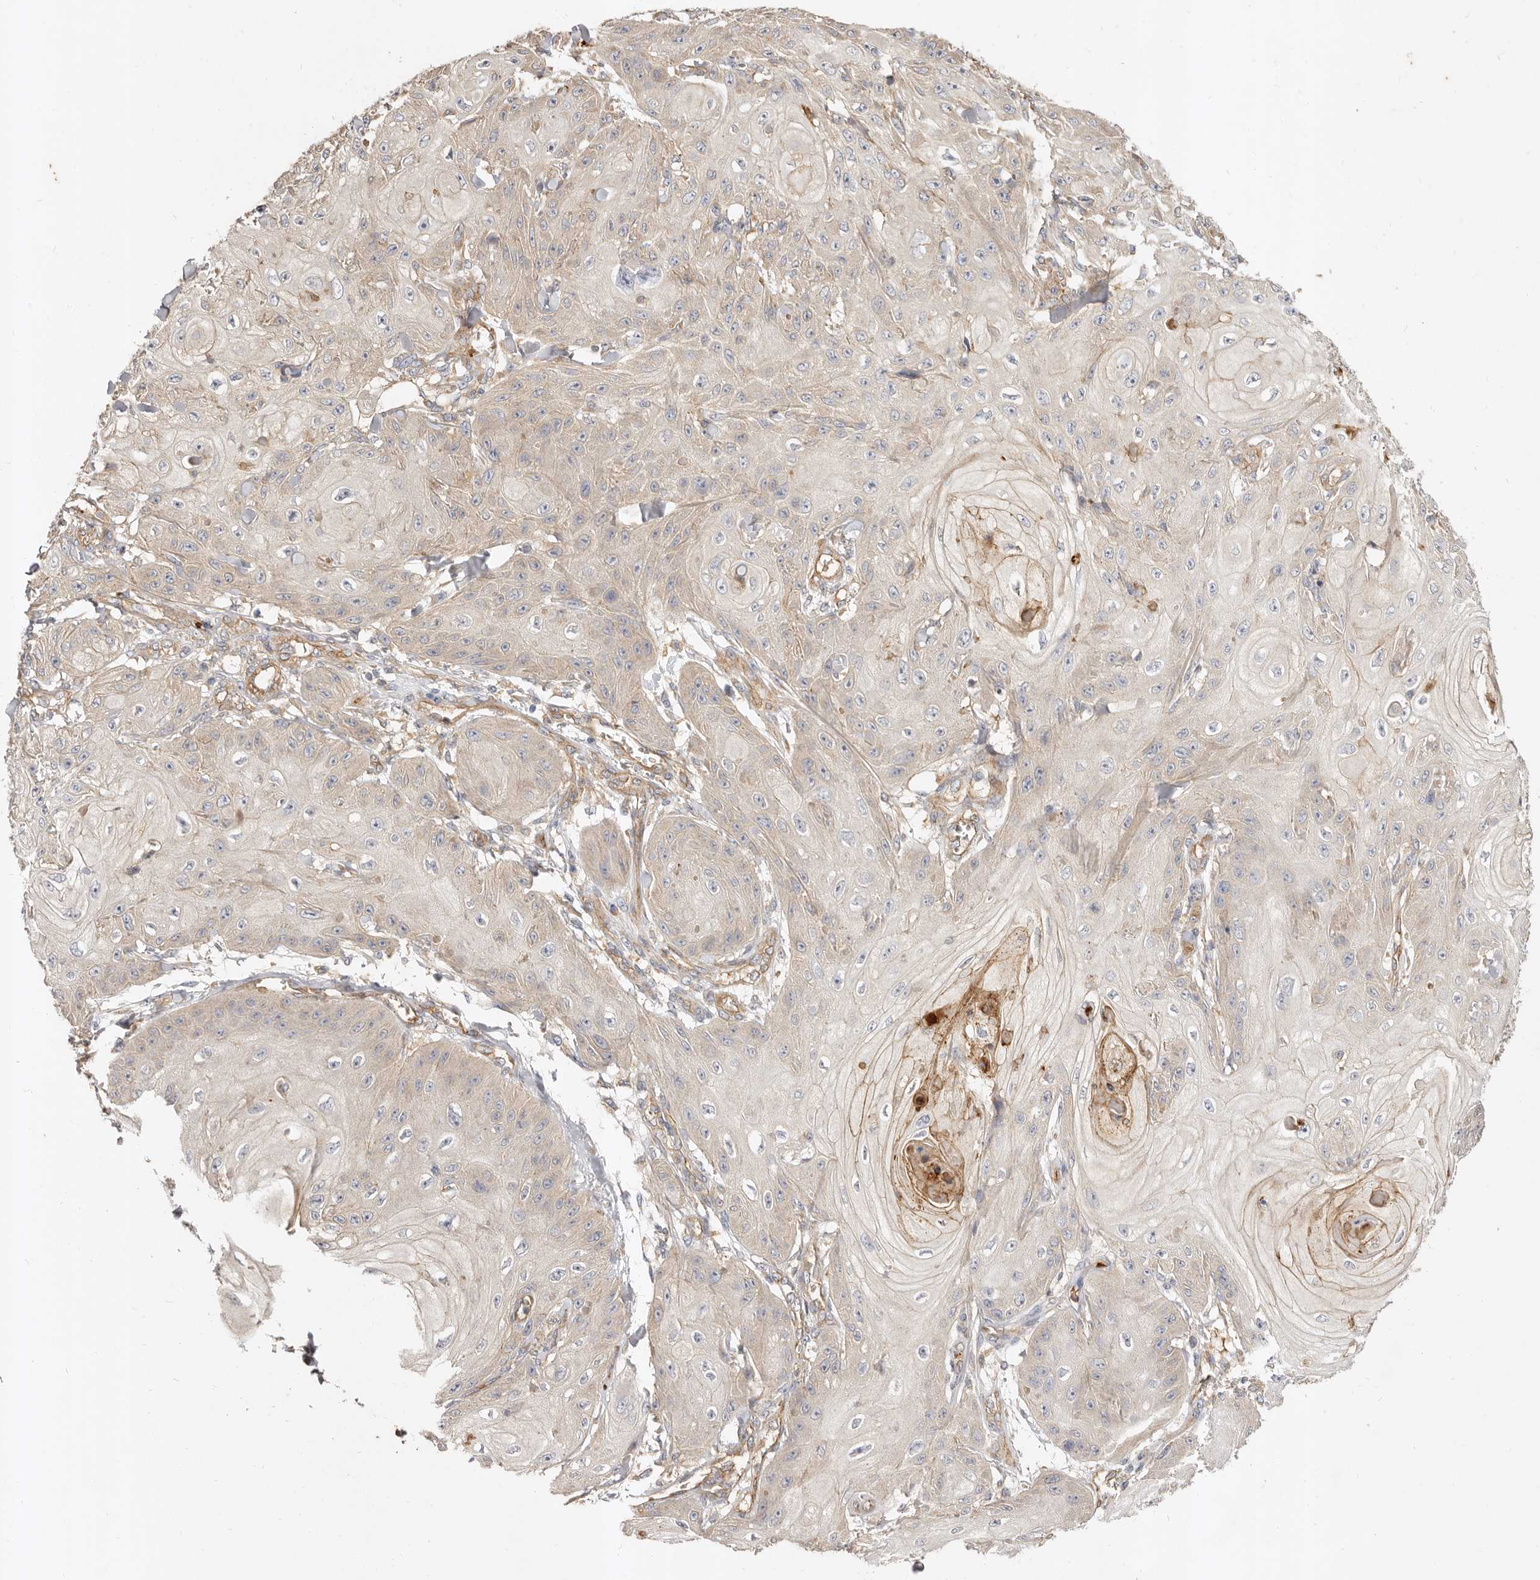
{"staining": {"intensity": "weak", "quantity": "<25%", "location": "cytoplasmic/membranous"}, "tissue": "skin cancer", "cell_type": "Tumor cells", "image_type": "cancer", "snomed": [{"axis": "morphology", "description": "Squamous cell carcinoma, NOS"}, {"axis": "topography", "description": "Skin"}], "caption": "This is a photomicrograph of IHC staining of skin cancer (squamous cell carcinoma), which shows no expression in tumor cells. (Stains: DAB IHC with hematoxylin counter stain, Microscopy: brightfield microscopy at high magnification).", "gene": "ADAMTS9", "patient": {"sex": "male", "age": 74}}